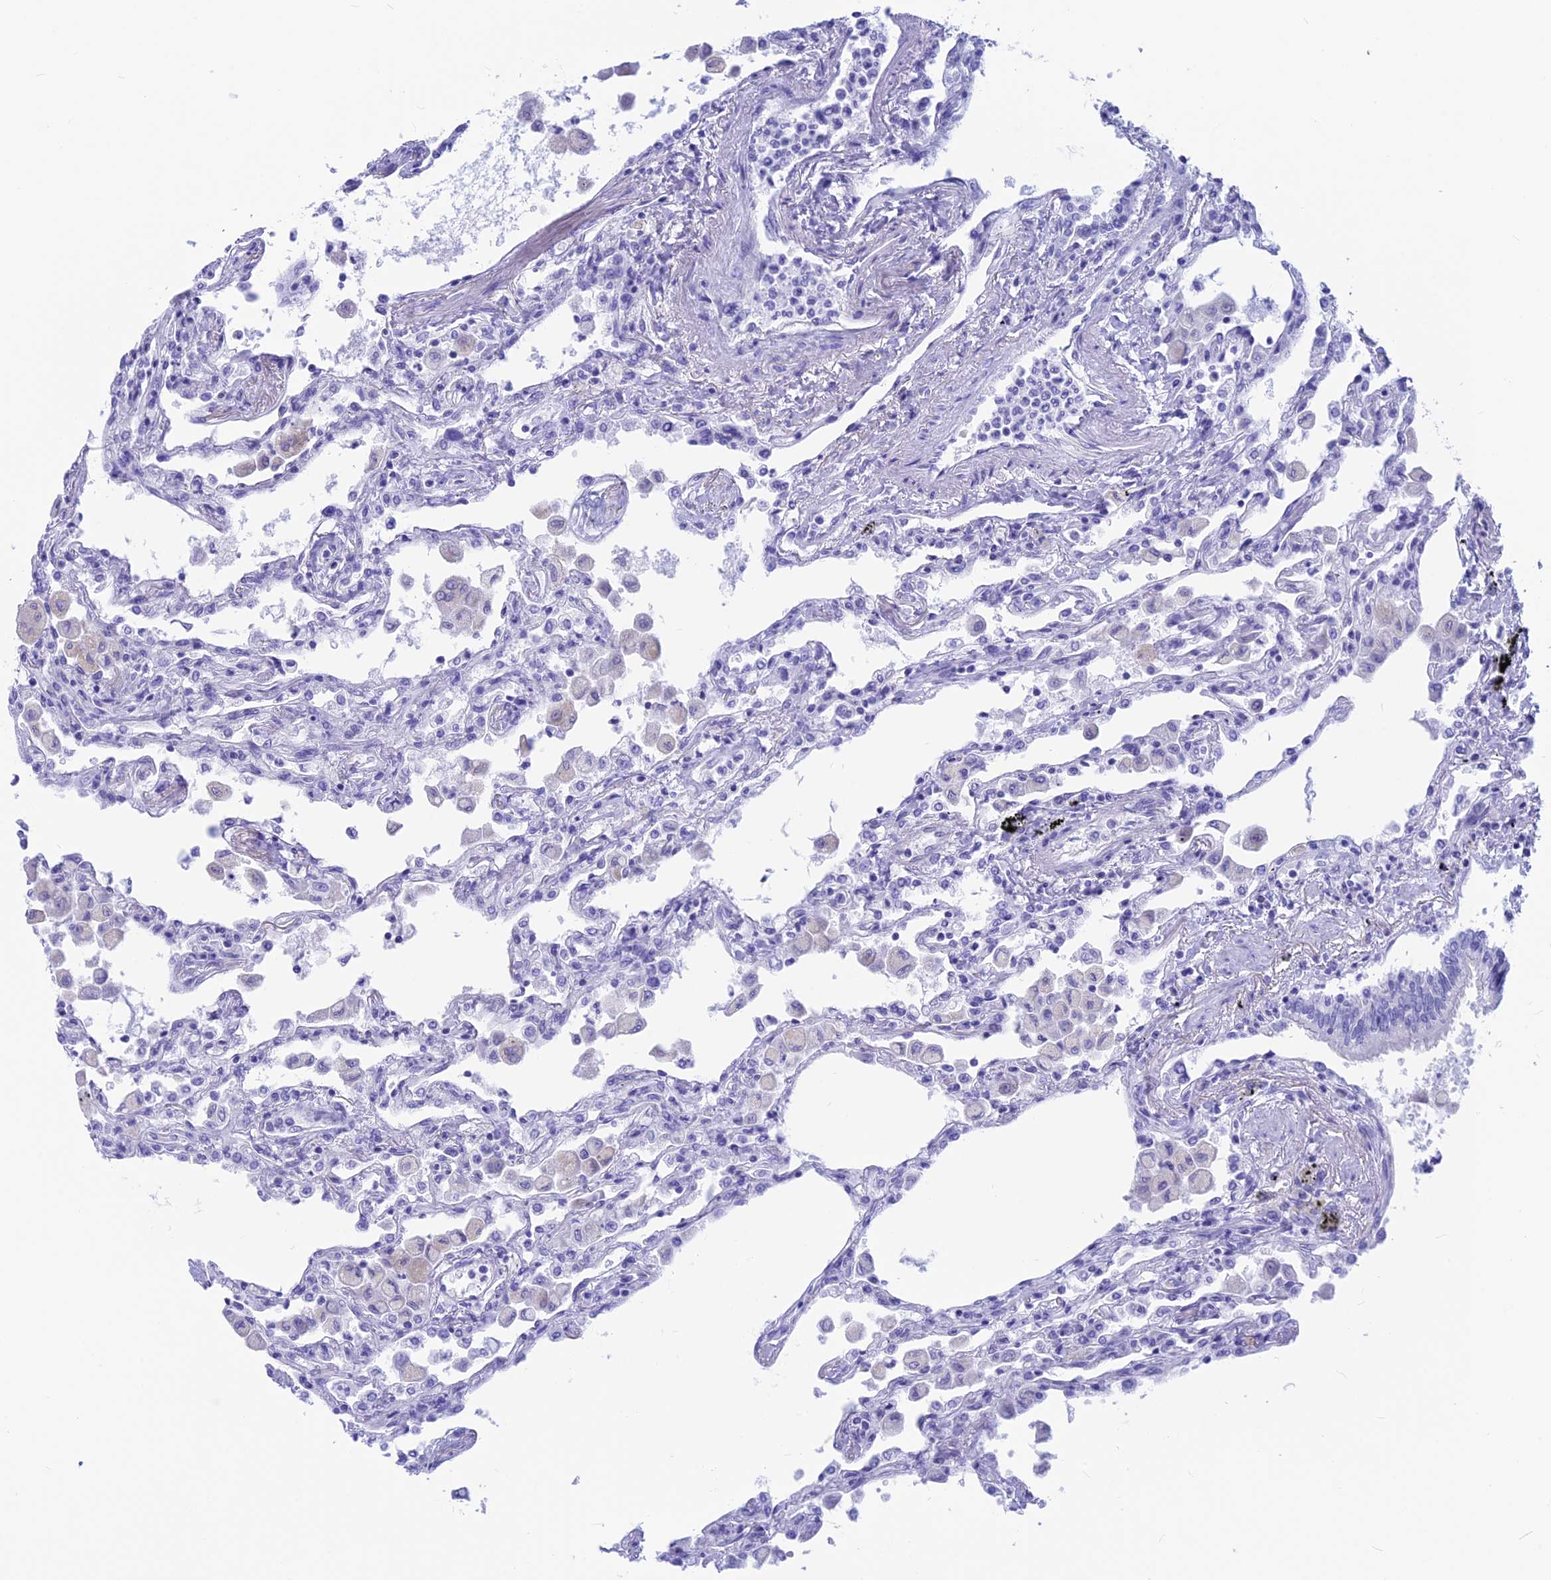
{"staining": {"intensity": "negative", "quantity": "none", "location": "none"}, "tissue": "lung", "cell_type": "Alveolar cells", "image_type": "normal", "snomed": [{"axis": "morphology", "description": "Normal tissue, NOS"}, {"axis": "topography", "description": "Bronchus"}, {"axis": "topography", "description": "Lung"}], "caption": "Protein analysis of normal lung demonstrates no significant positivity in alveolar cells.", "gene": "GNGT2", "patient": {"sex": "female", "age": 49}}